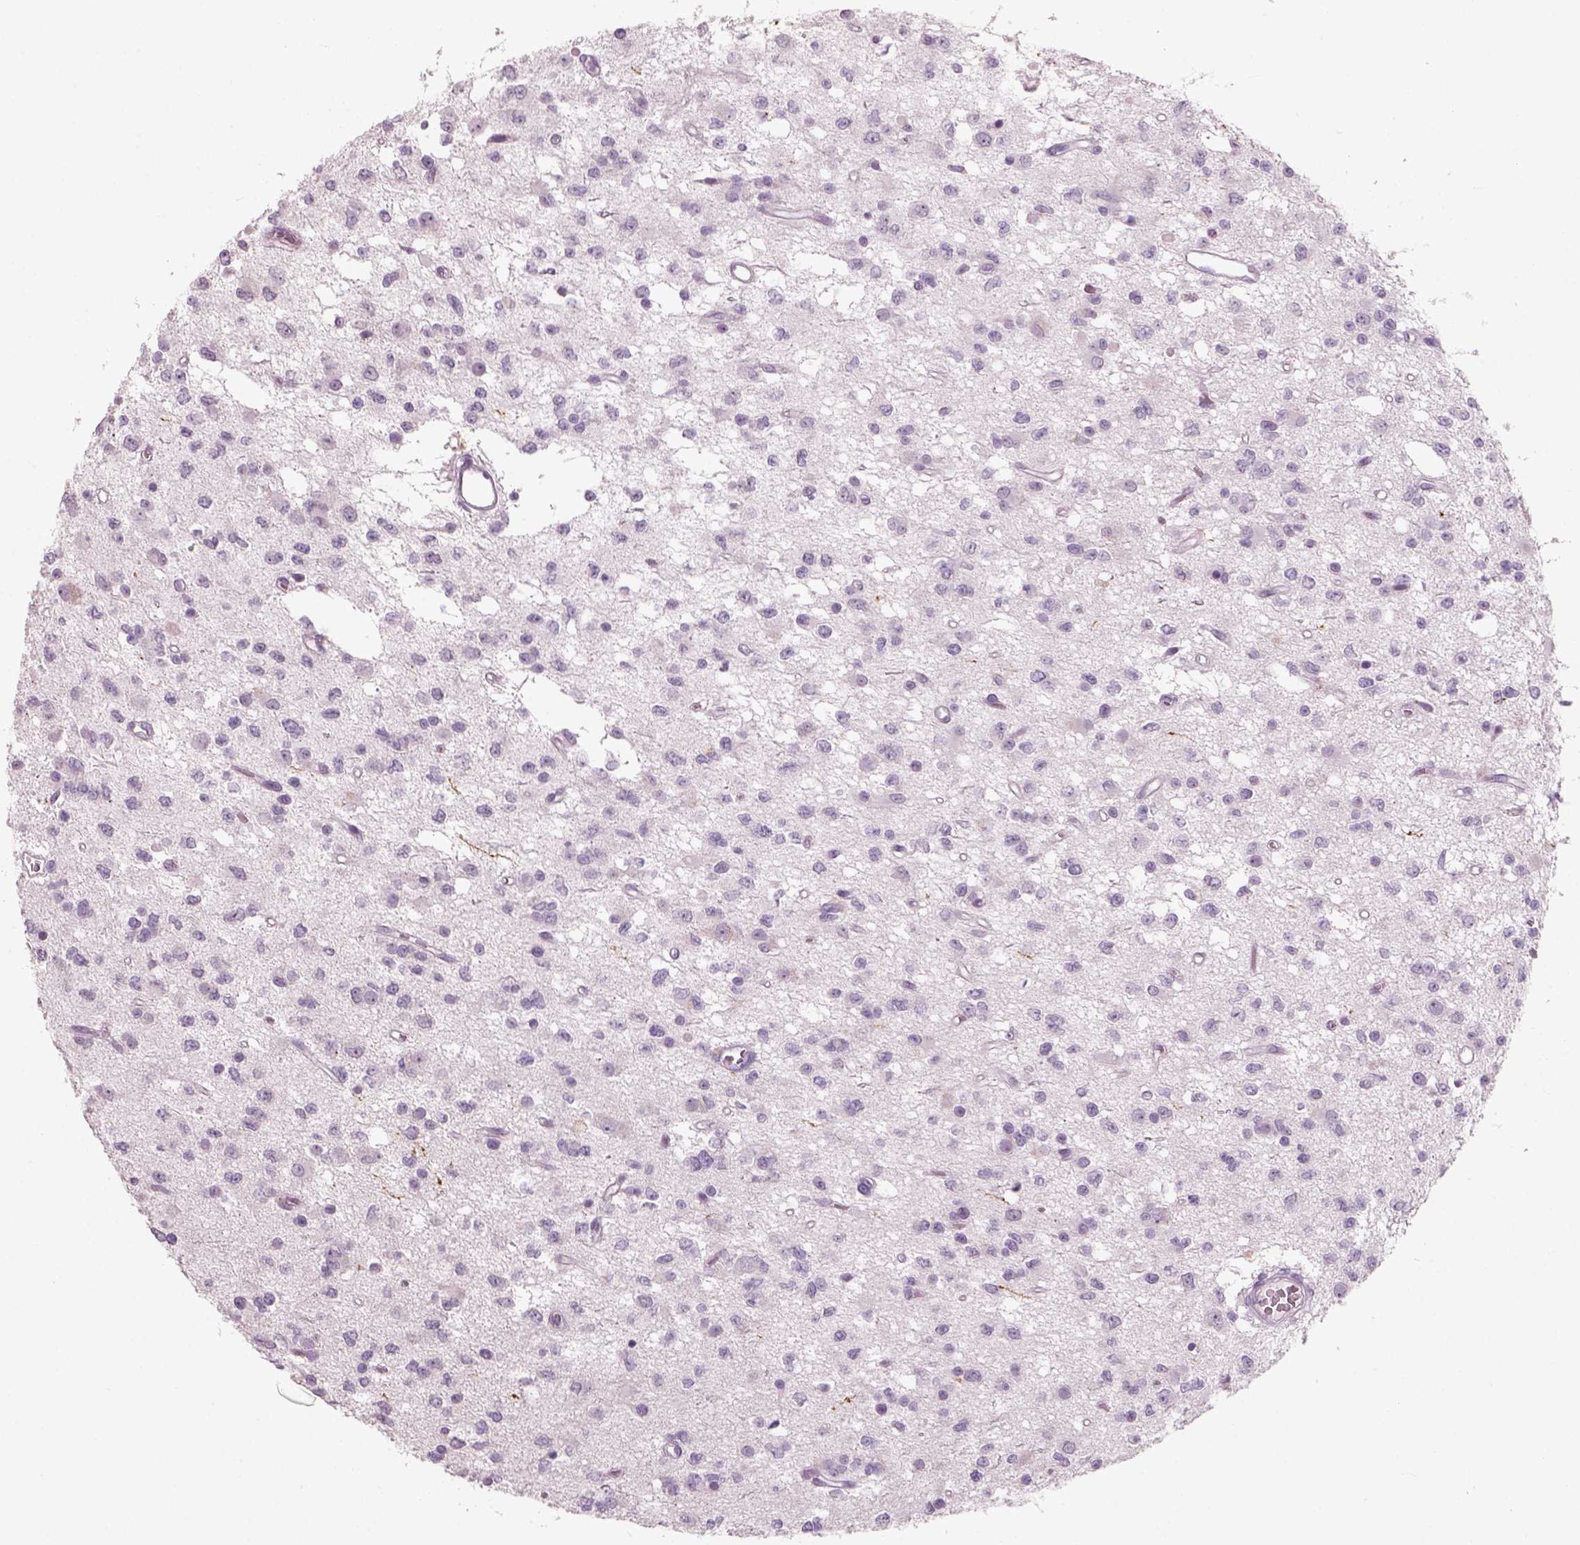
{"staining": {"intensity": "negative", "quantity": "none", "location": "none"}, "tissue": "glioma", "cell_type": "Tumor cells", "image_type": "cancer", "snomed": [{"axis": "morphology", "description": "Glioma, malignant, Low grade"}, {"axis": "topography", "description": "Brain"}], "caption": "DAB (3,3'-diaminobenzidine) immunohistochemical staining of glioma demonstrates no significant positivity in tumor cells.", "gene": "SLC6A2", "patient": {"sex": "female", "age": 45}}